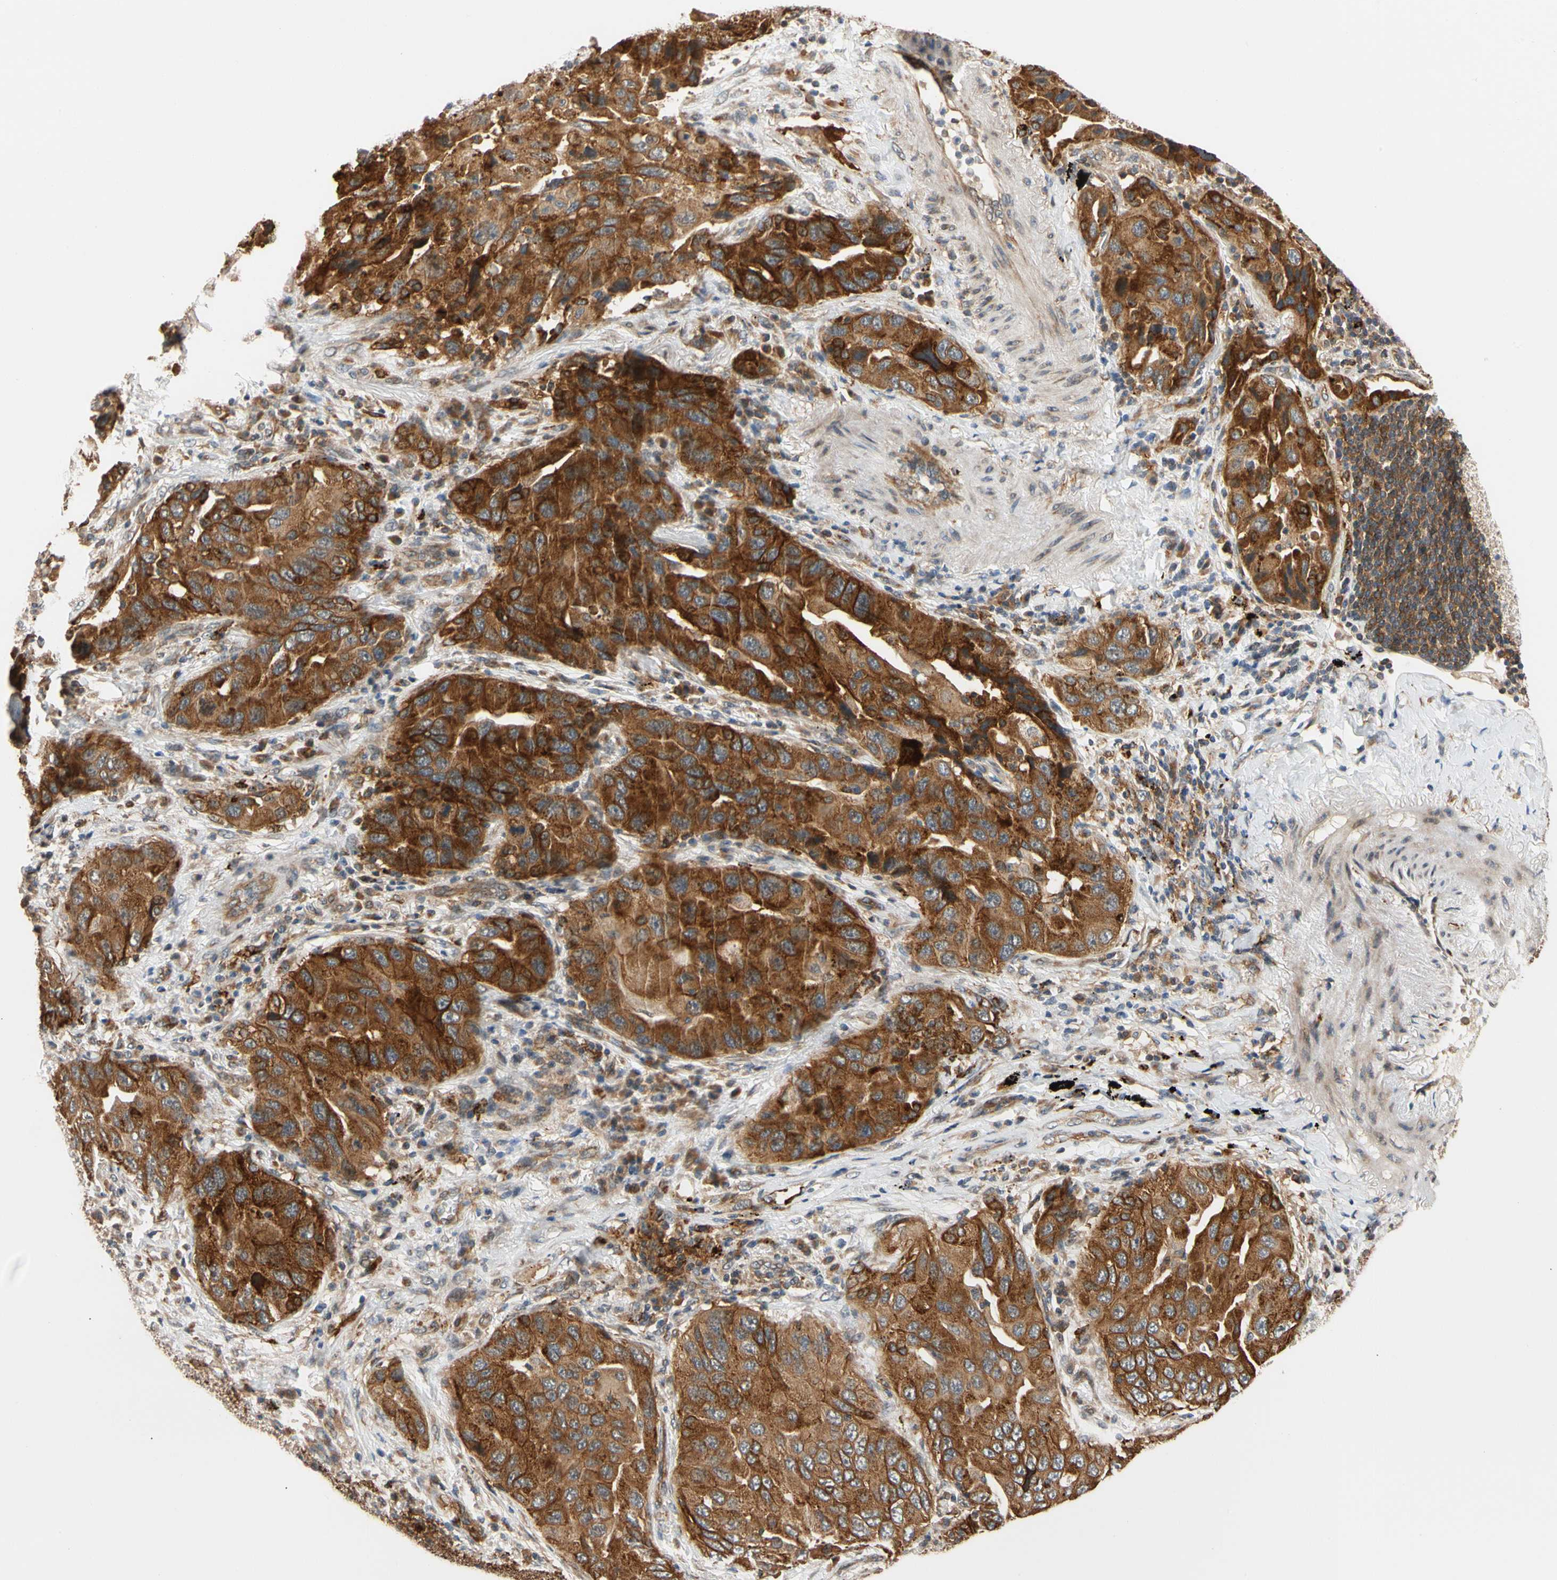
{"staining": {"intensity": "strong", "quantity": ">75%", "location": "cytoplasmic/membranous"}, "tissue": "lung cancer", "cell_type": "Tumor cells", "image_type": "cancer", "snomed": [{"axis": "morphology", "description": "Adenocarcinoma, NOS"}, {"axis": "topography", "description": "Lung"}], "caption": "IHC (DAB (3,3'-diaminobenzidine)) staining of human lung cancer (adenocarcinoma) displays strong cytoplasmic/membranous protein staining in approximately >75% of tumor cells.", "gene": "ANKHD1", "patient": {"sex": "female", "age": 65}}